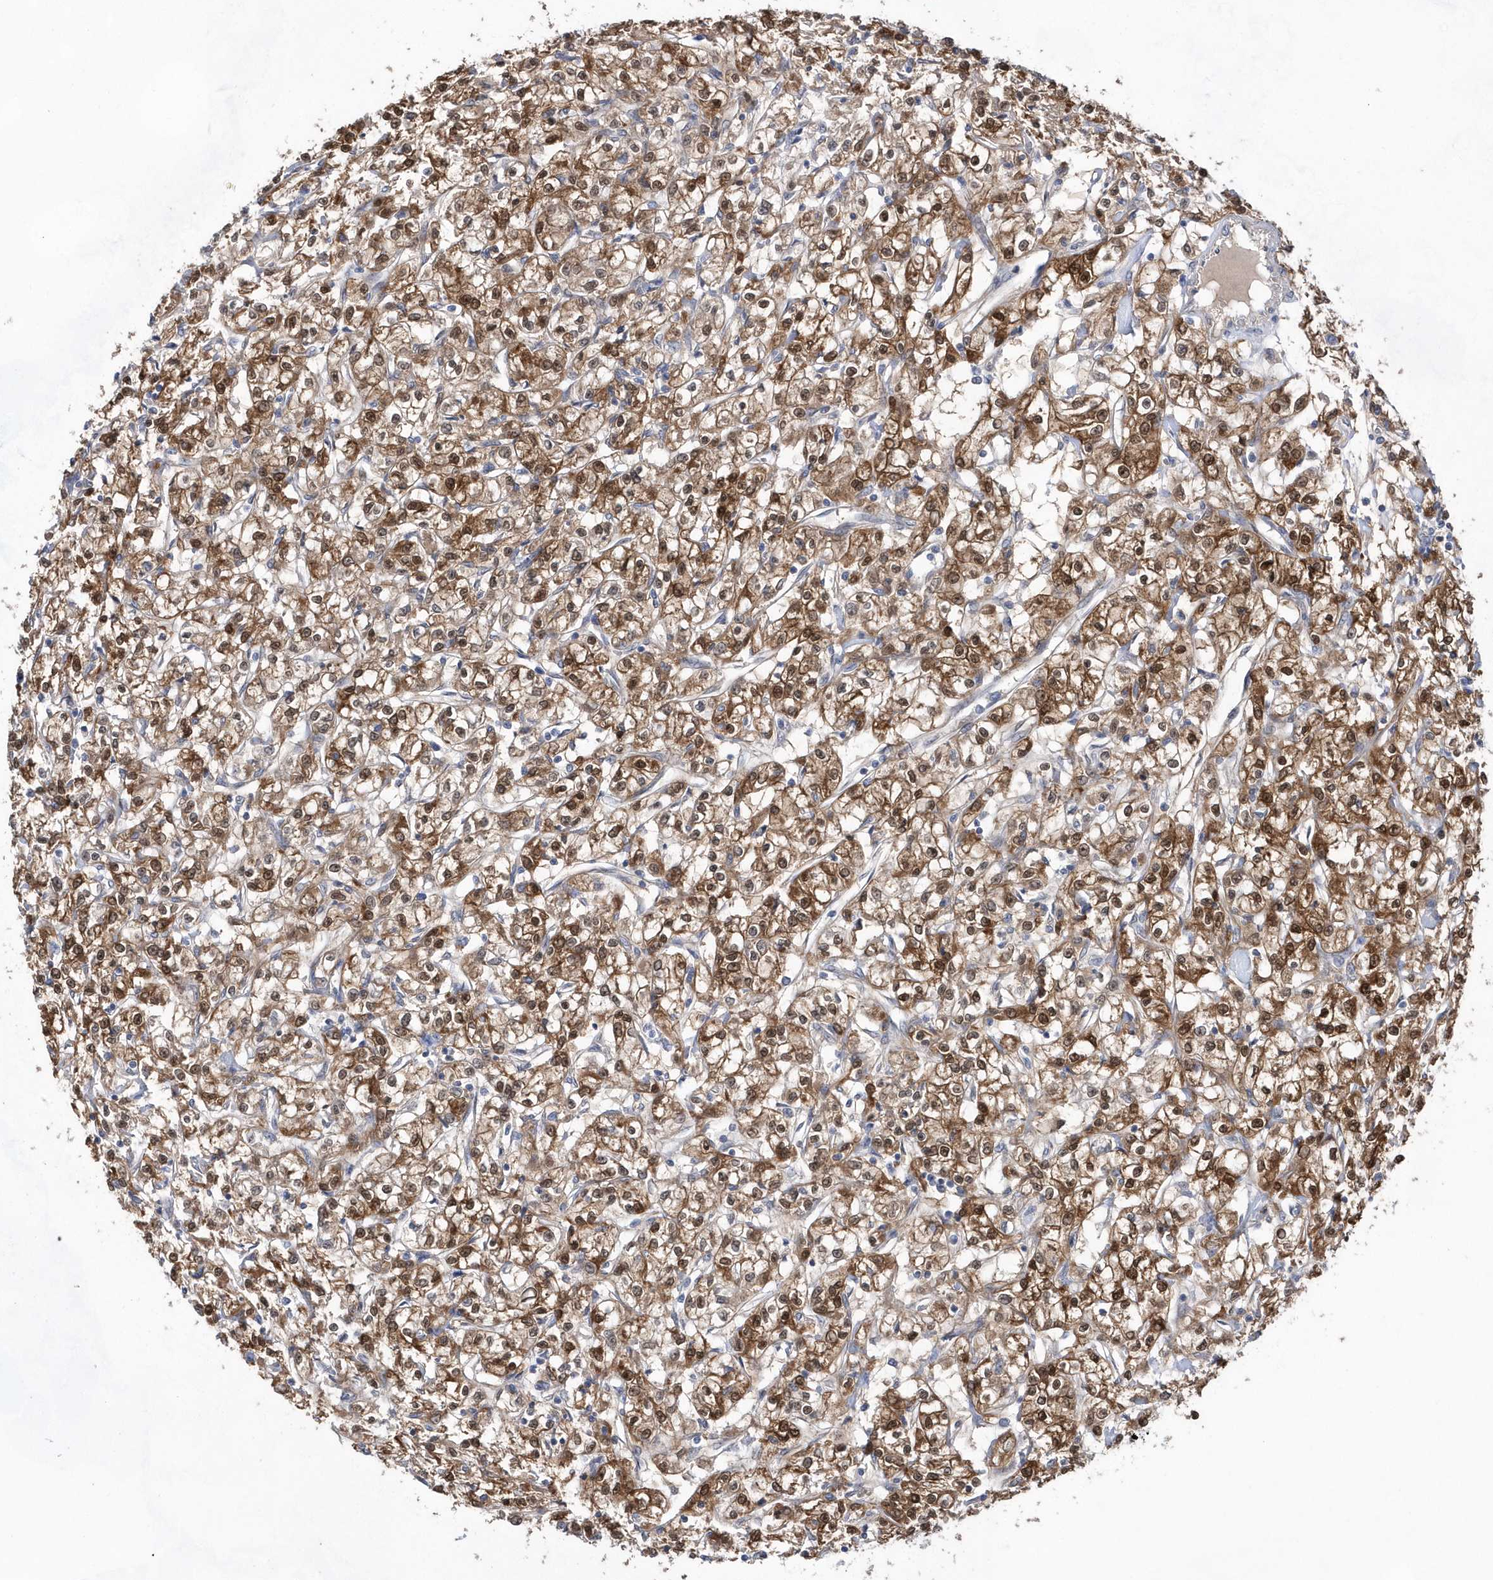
{"staining": {"intensity": "moderate", "quantity": ">75%", "location": "cytoplasmic/membranous,nuclear"}, "tissue": "renal cancer", "cell_type": "Tumor cells", "image_type": "cancer", "snomed": [{"axis": "morphology", "description": "Adenocarcinoma, NOS"}, {"axis": "topography", "description": "Kidney"}], "caption": "Immunohistochemical staining of human renal cancer displays medium levels of moderate cytoplasmic/membranous and nuclear protein positivity in approximately >75% of tumor cells.", "gene": "BDH2", "patient": {"sex": "female", "age": 59}}